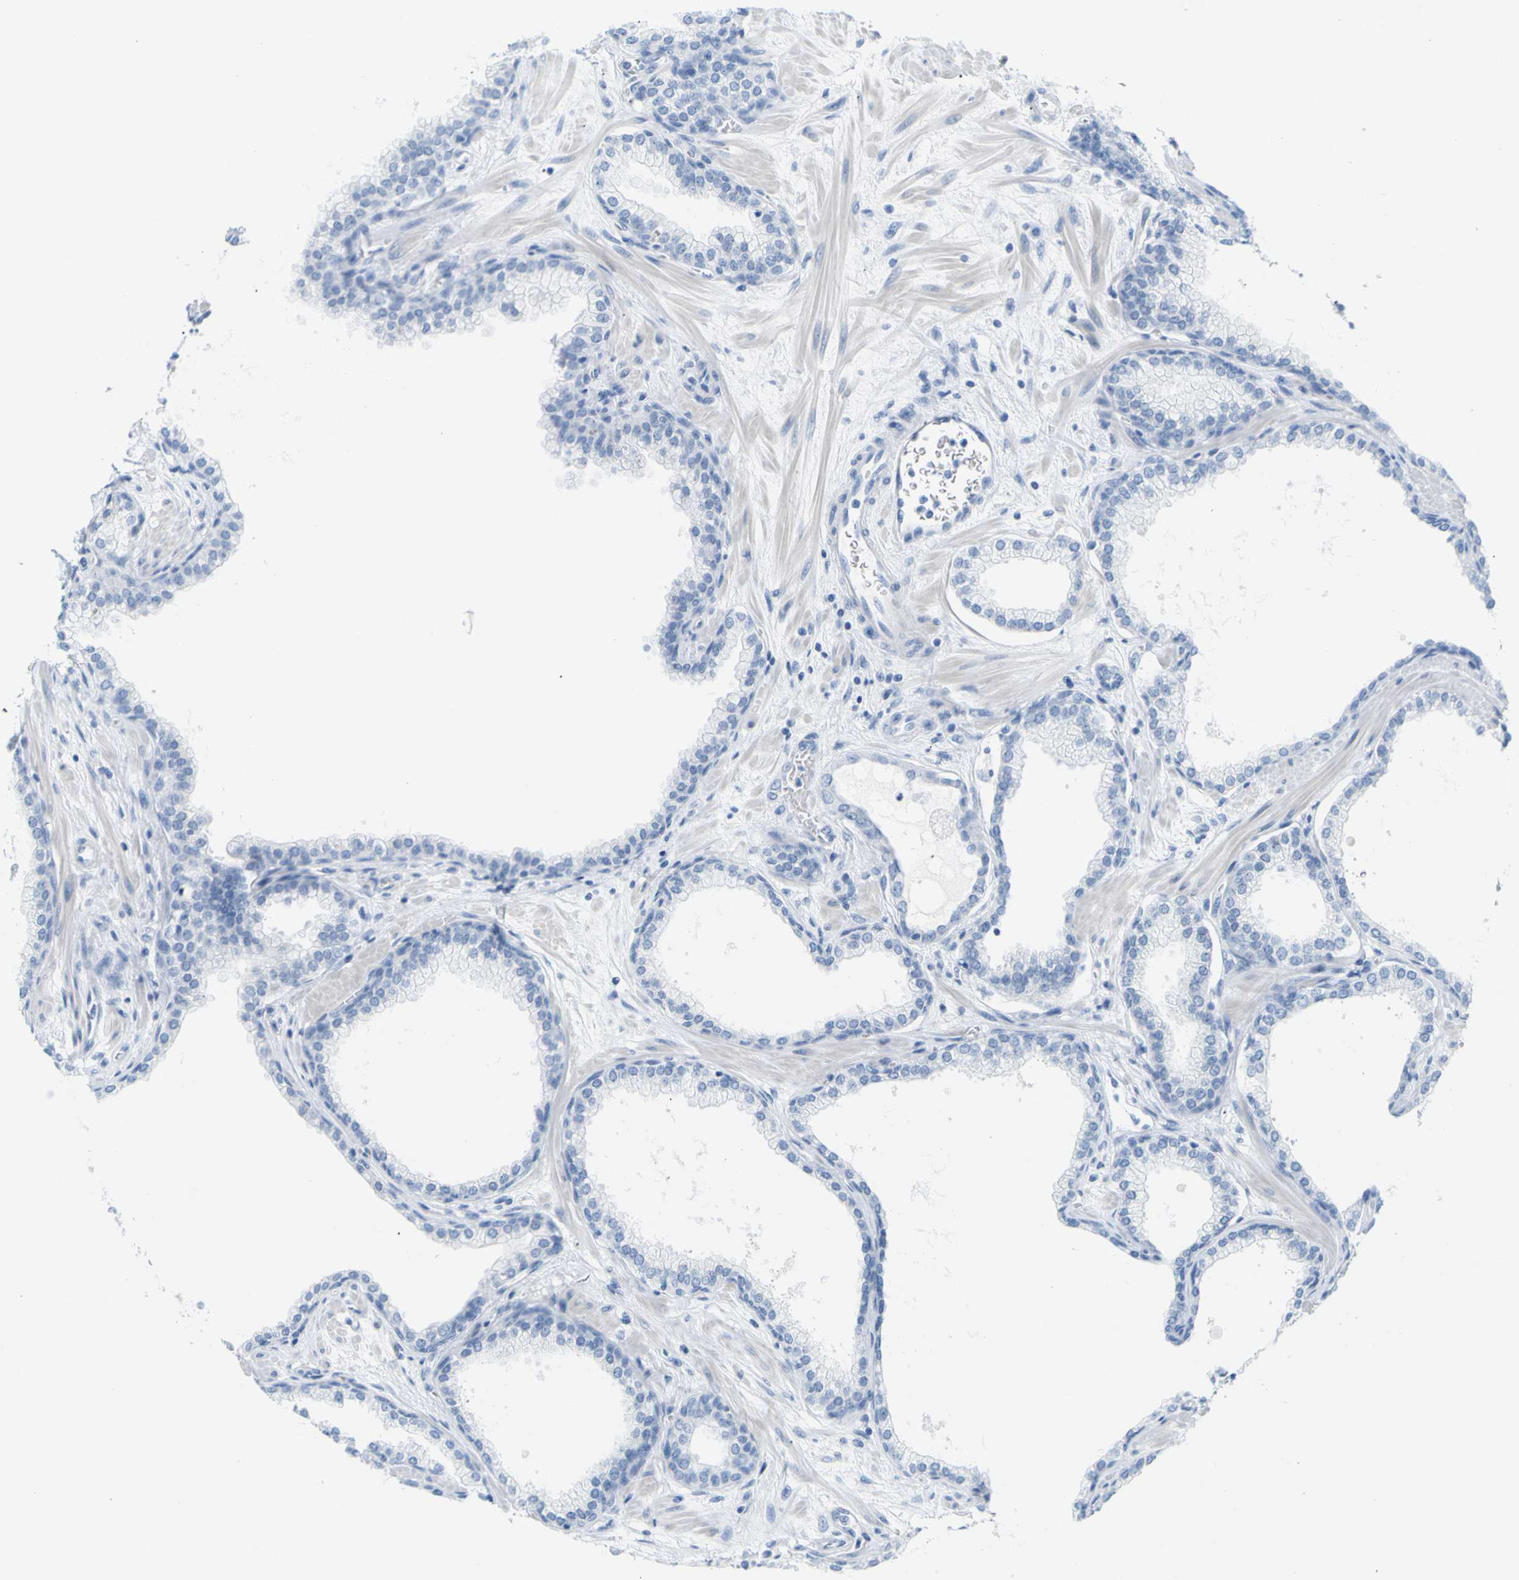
{"staining": {"intensity": "negative", "quantity": "none", "location": "none"}, "tissue": "prostate", "cell_type": "Glandular cells", "image_type": "normal", "snomed": [{"axis": "morphology", "description": "Normal tissue, NOS"}, {"axis": "morphology", "description": "Urothelial carcinoma, Low grade"}, {"axis": "topography", "description": "Urinary bladder"}, {"axis": "topography", "description": "Prostate"}], "caption": "A micrograph of prostate stained for a protein shows no brown staining in glandular cells. The staining was performed using DAB to visualize the protein expression in brown, while the nuclei were stained in blue with hematoxylin (Magnification: 20x).", "gene": "OPN1SW", "patient": {"sex": "male", "age": 60}}